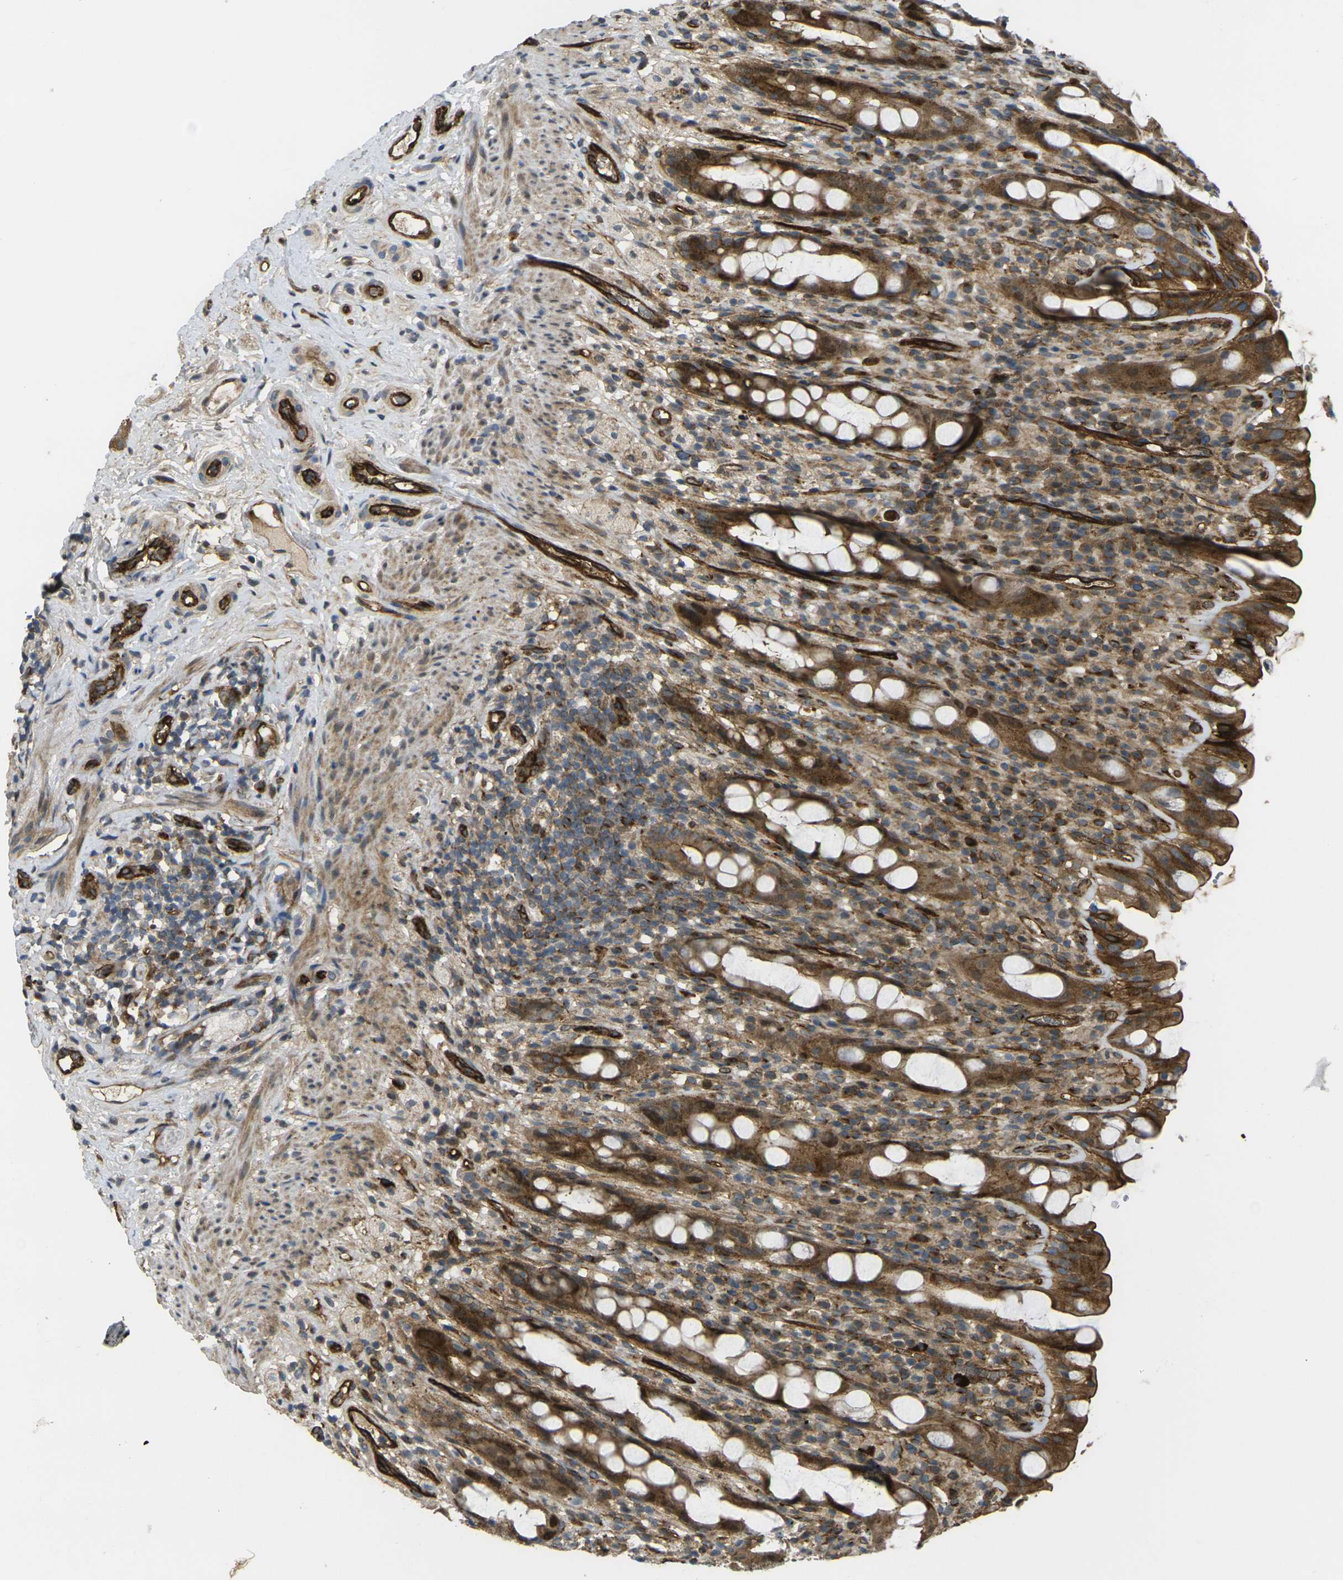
{"staining": {"intensity": "strong", "quantity": ">75%", "location": "cytoplasmic/membranous"}, "tissue": "rectum", "cell_type": "Glandular cells", "image_type": "normal", "snomed": [{"axis": "morphology", "description": "Normal tissue, NOS"}, {"axis": "topography", "description": "Rectum"}], "caption": "Brown immunohistochemical staining in benign human rectum demonstrates strong cytoplasmic/membranous positivity in about >75% of glandular cells. (IHC, brightfield microscopy, high magnification).", "gene": "ECE1", "patient": {"sex": "male", "age": 44}}